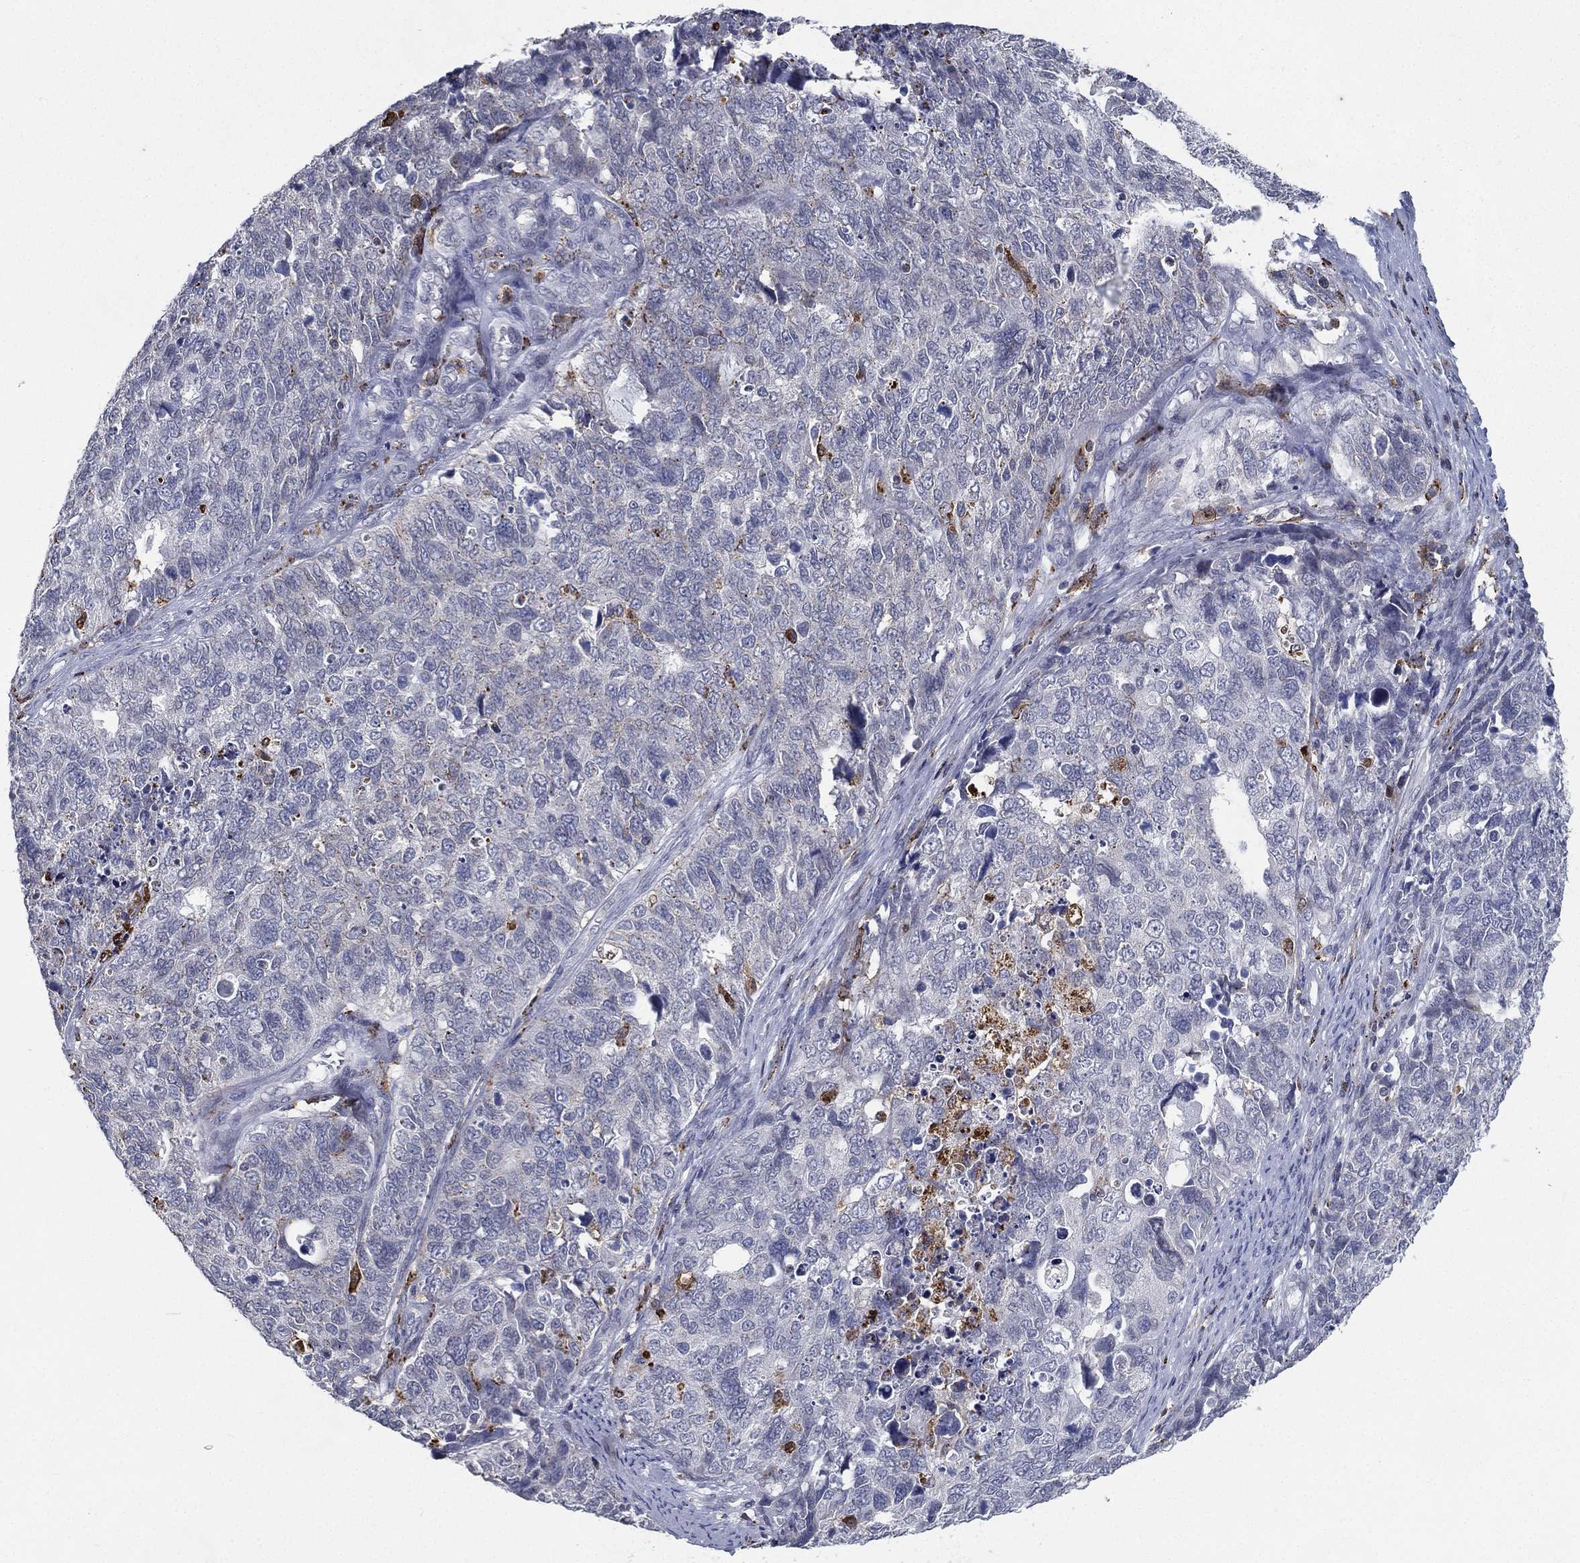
{"staining": {"intensity": "negative", "quantity": "none", "location": "none"}, "tissue": "cervical cancer", "cell_type": "Tumor cells", "image_type": "cancer", "snomed": [{"axis": "morphology", "description": "Squamous cell carcinoma, NOS"}, {"axis": "topography", "description": "Cervix"}], "caption": "Tumor cells are negative for brown protein staining in cervical squamous cell carcinoma.", "gene": "EVI2B", "patient": {"sex": "female", "age": 63}}